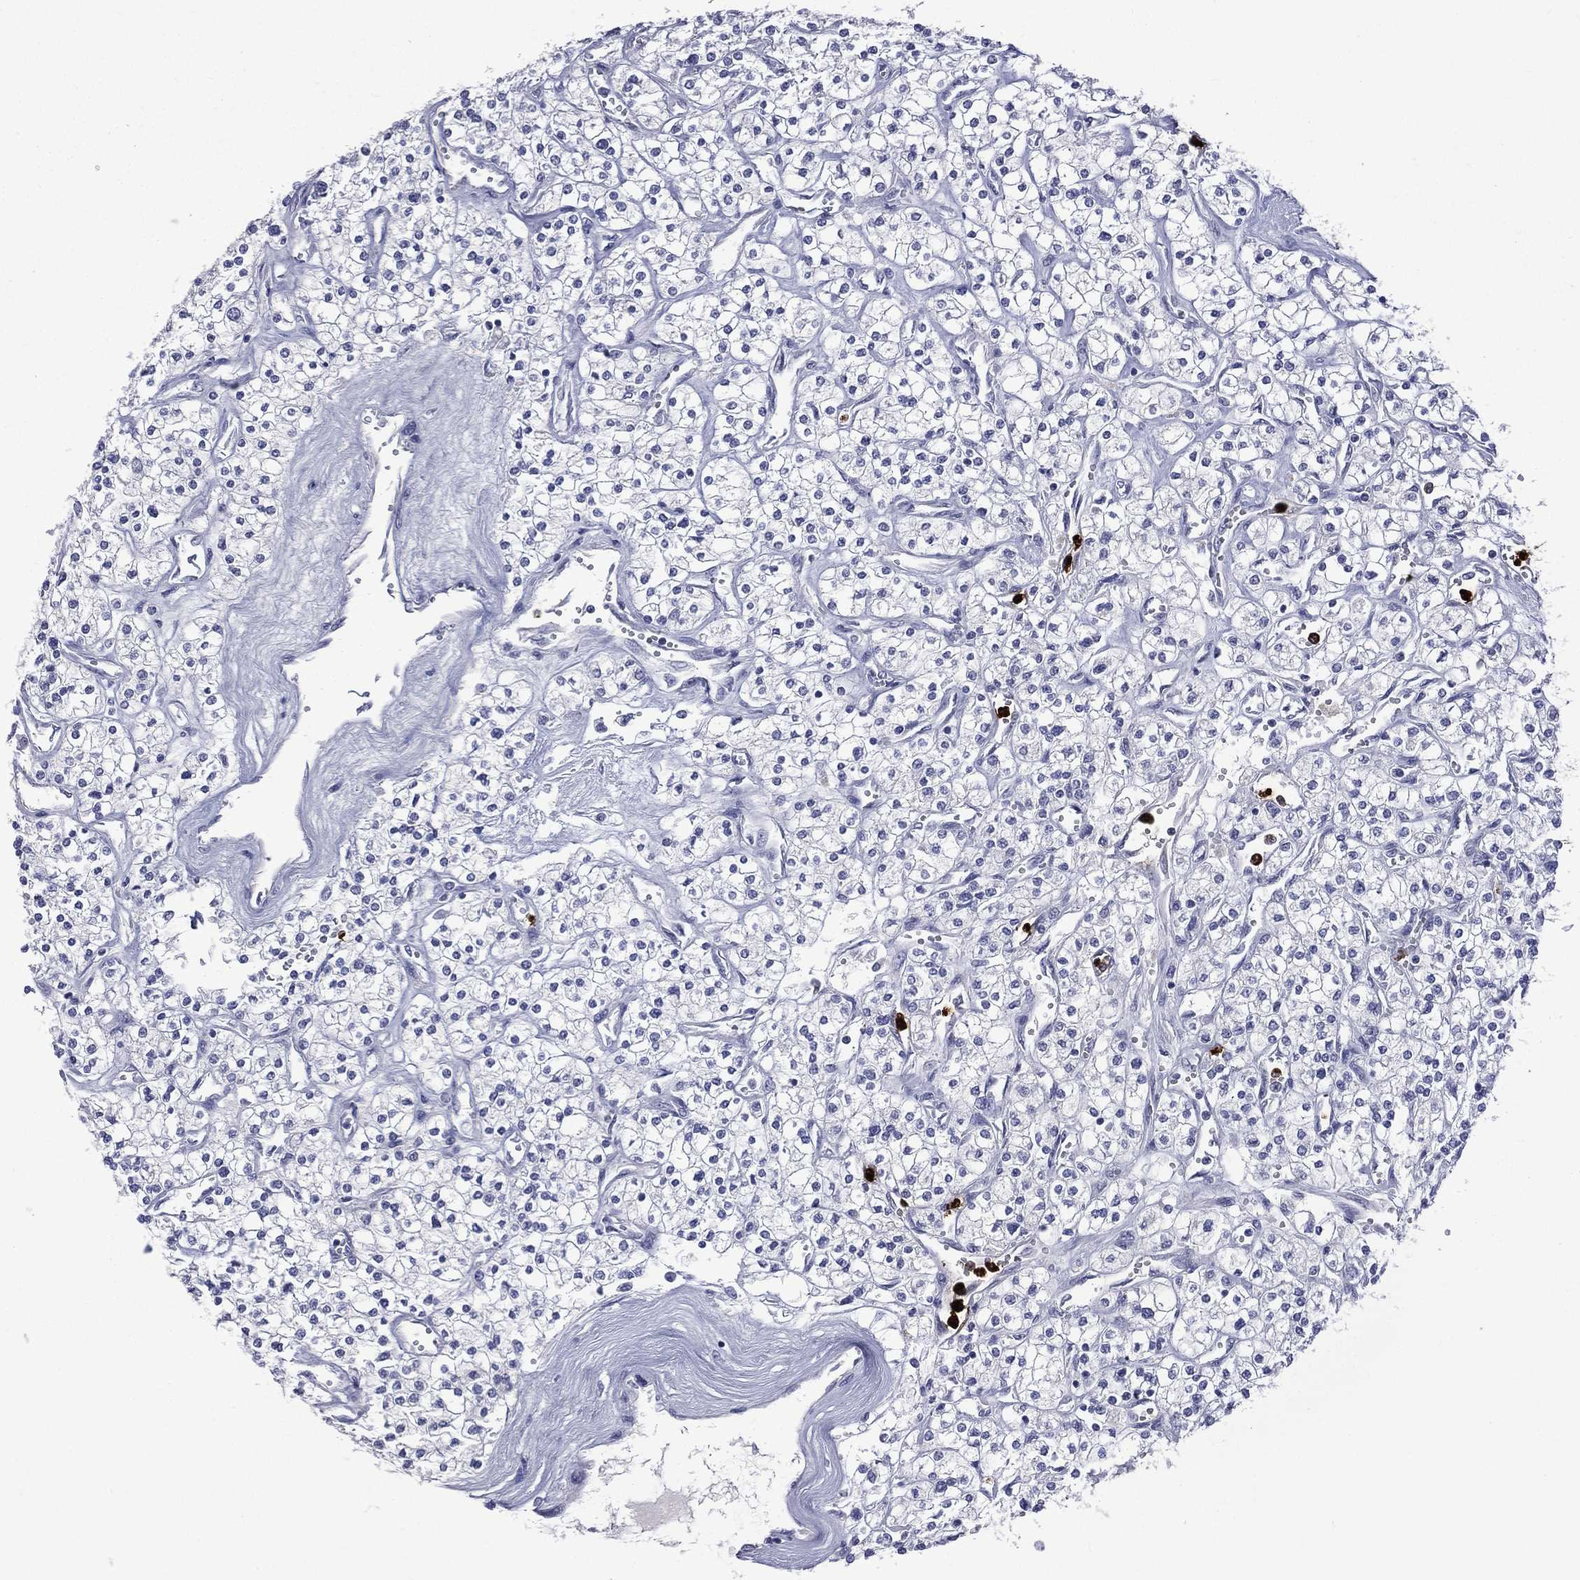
{"staining": {"intensity": "negative", "quantity": "none", "location": "none"}, "tissue": "renal cancer", "cell_type": "Tumor cells", "image_type": "cancer", "snomed": [{"axis": "morphology", "description": "Adenocarcinoma, NOS"}, {"axis": "topography", "description": "Kidney"}], "caption": "Tumor cells show no significant protein expression in renal adenocarcinoma. (DAB immunohistochemistry (IHC), high magnification).", "gene": "ELANE", "patient": {"sex": "male", "age": 80}}